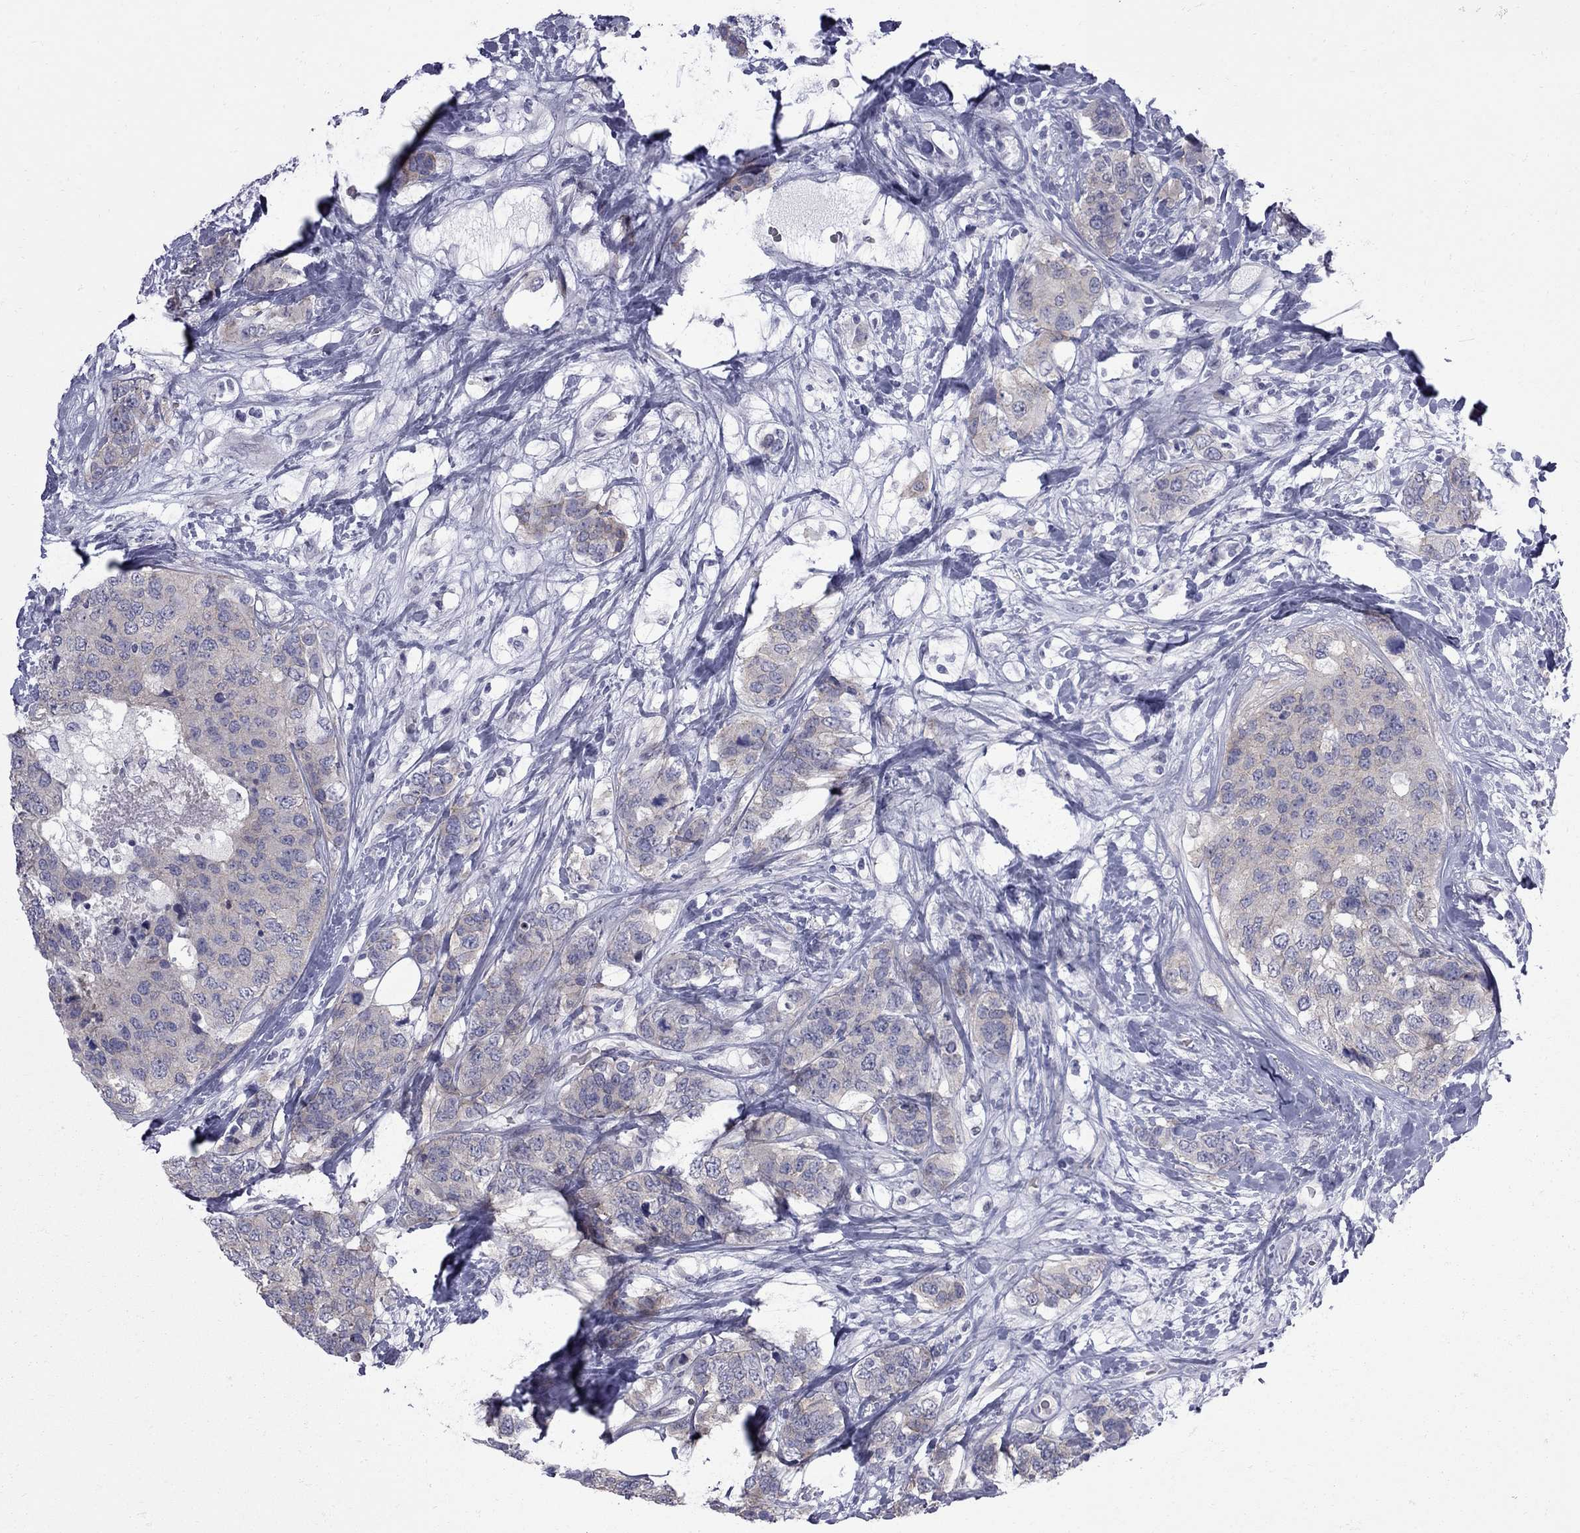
{"staining": {"intensity": "weak", "quantity": "25%-75%", "location": "cytoplasmic/membranous"}, "tissue": "breast cancer", "cell_type": "Tumor cells", "image_type": "cancer", "snomed": [{"axis": "morphology", "description": "Lobular carcinoma"}, {"axis": "topography", "description": "Breast"}], "caption": "Immunohistochemical staining of human breast lobular carcinoma demonstrates weak cytoplasmic/membranous protein staining in about 25%-75% of tumor cells. (DAB IHC with brightfield microscopy, high magnification).", "gene": "NRARP", "patient": {"sex": "female", "age": 59}}